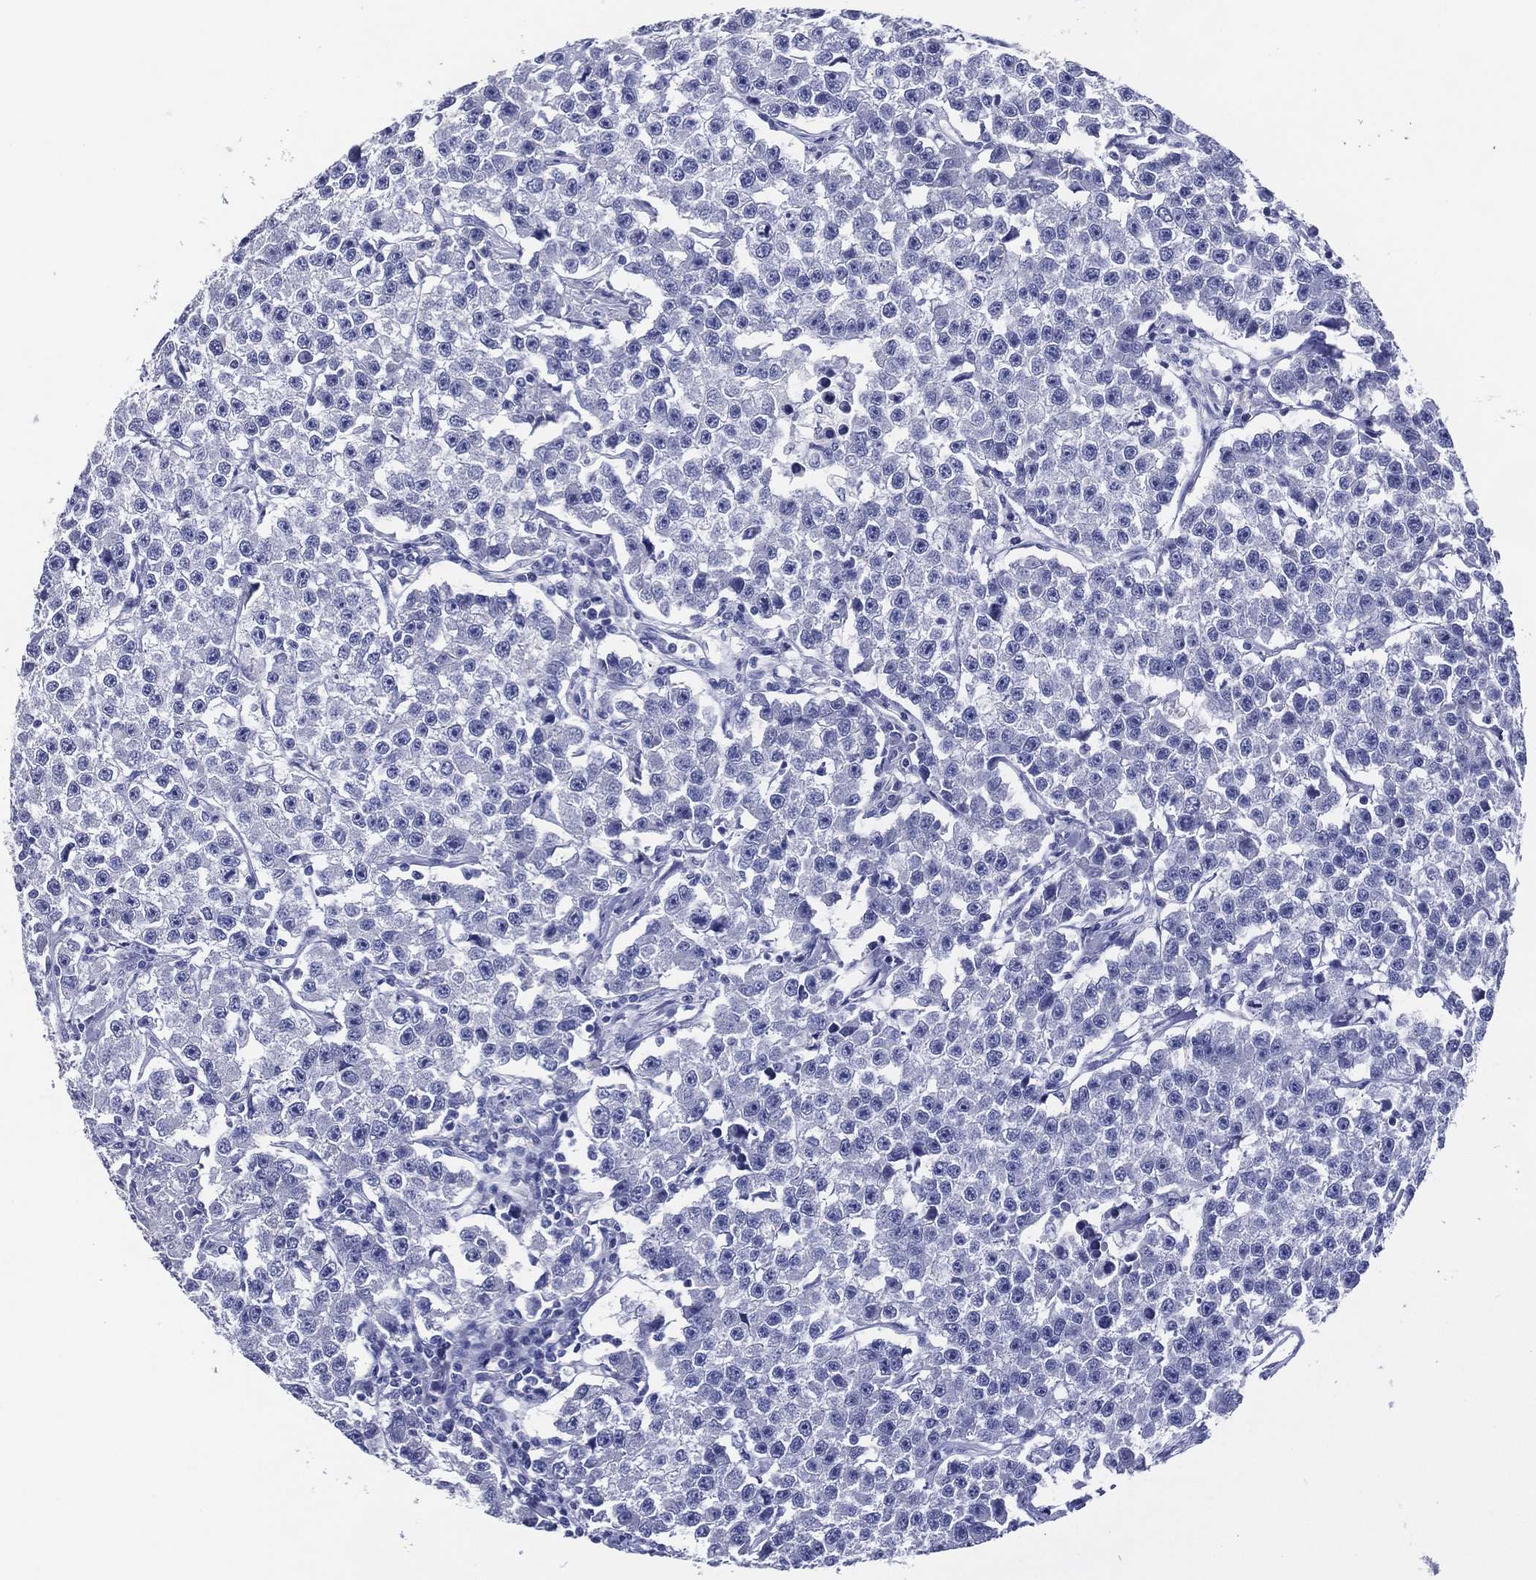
{"staining": {"intensity": "negative", "quantity": "none", "location": "none"}, "tissue": "testis cancer", "cell_type": "Tumor cells", "image_type": "cancer", "snomed": [{"axis": "morphology", "description": "Seminoma, NOS"}, {"axis": "topography", "description": "Testis"}], "caption": "Immunohistochemical staining of testis seminoma exhibits no significant staining in tumor cells.", "gene": "ACE2", "patient": {"sex": "male", "age": 59}}